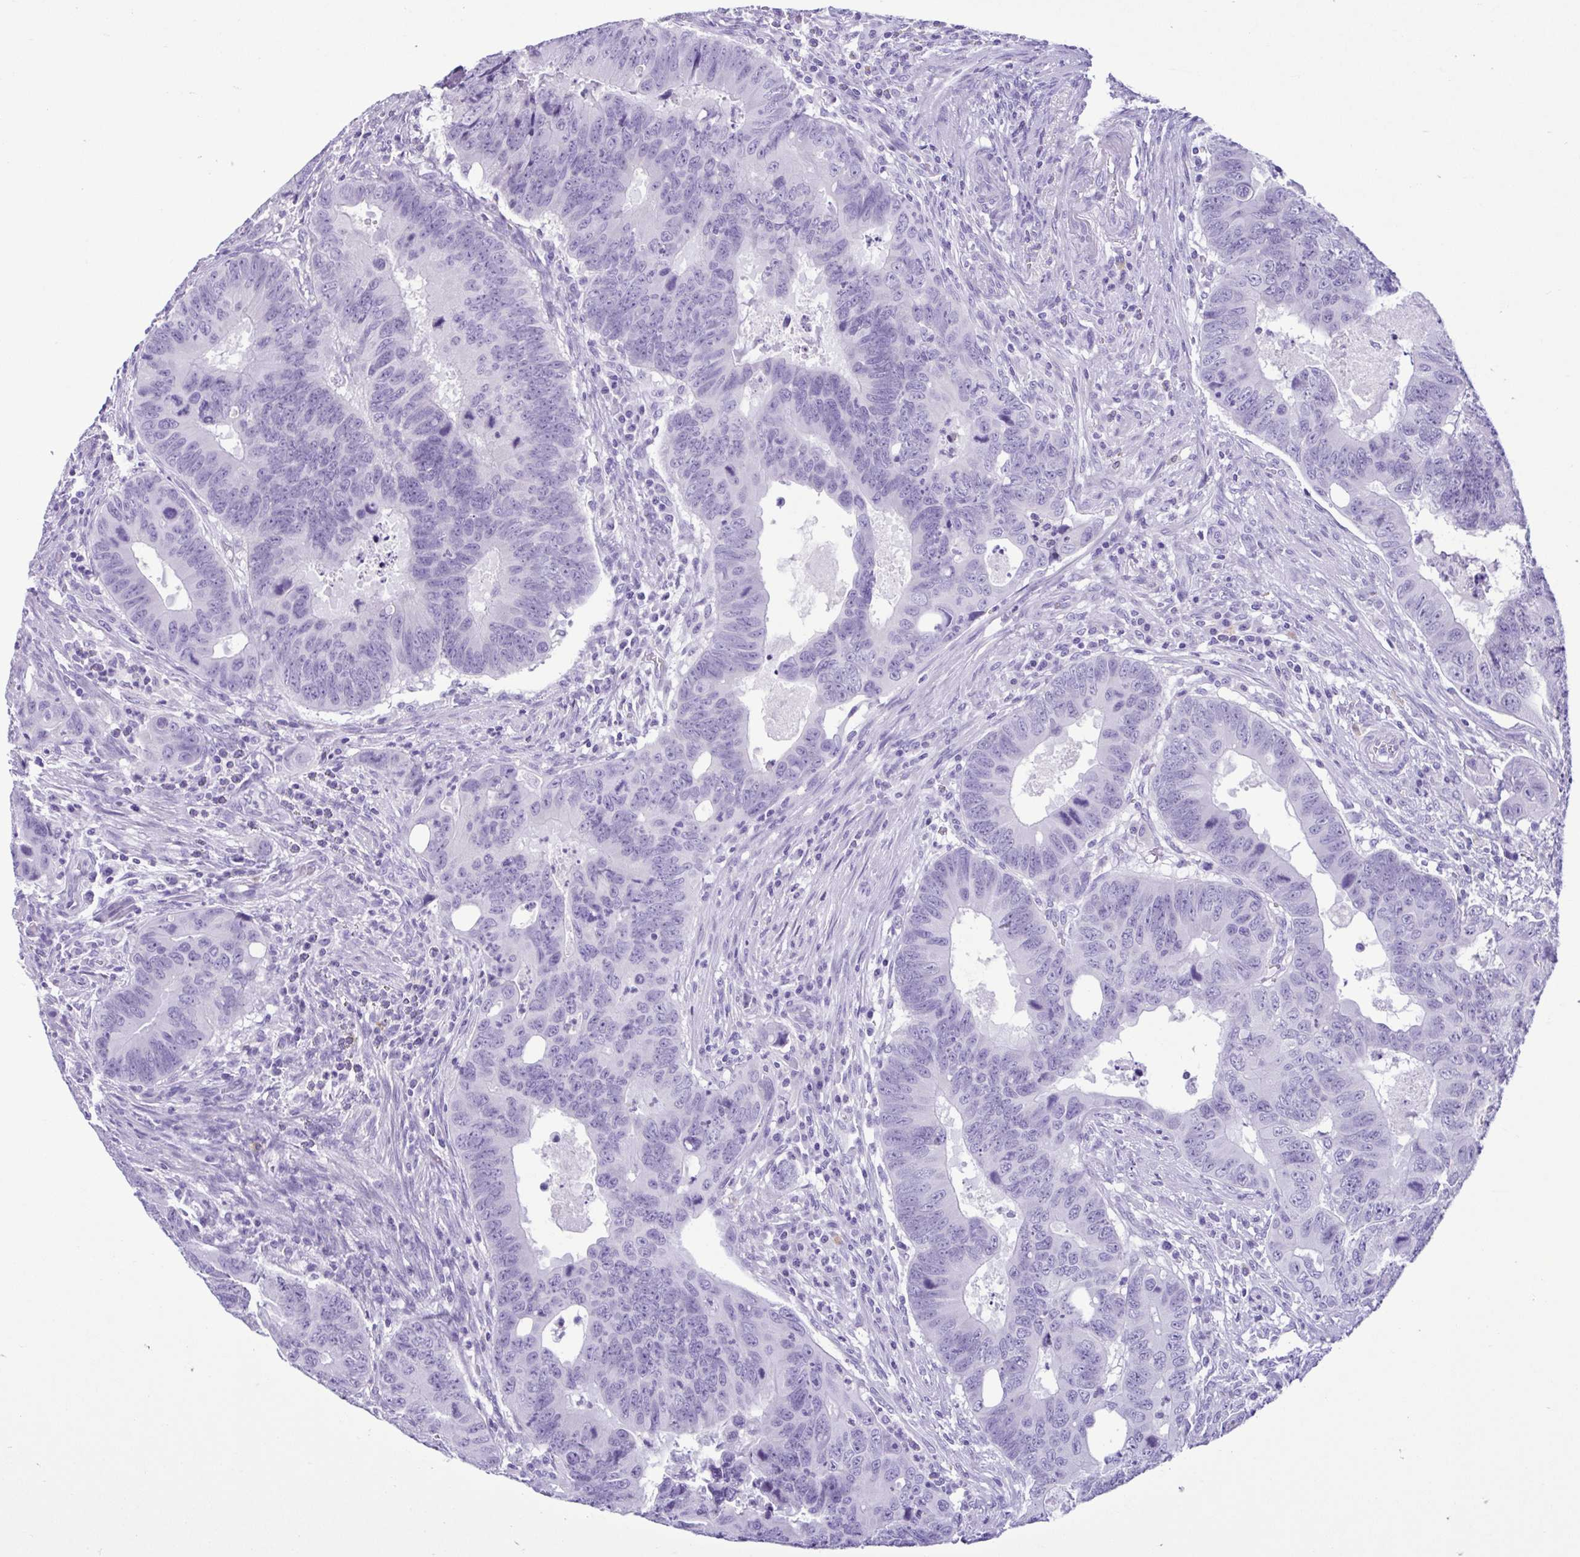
{"staining": {"intensity": "negative", "quantity": "none", "location": "none"}, "tissue": "colorectal cancer", "cell_type": "Tumor cells", "image_type": "cancer", "snomed": [{"axis": "morphology", "description": "Adenocarcinoma, NOS"}, {"axis": "topography", "description": "Colon"}], "caption": "Immunohistochemistry micrograph of neoplastic tissue: human colorectal cancer stained with DAB (3,3'-diaminobenzidine) exhibits no significant protein positivity in tumor cells.", "gene": "SPATA16", "patient": {"sex": "male", "age": 62}}